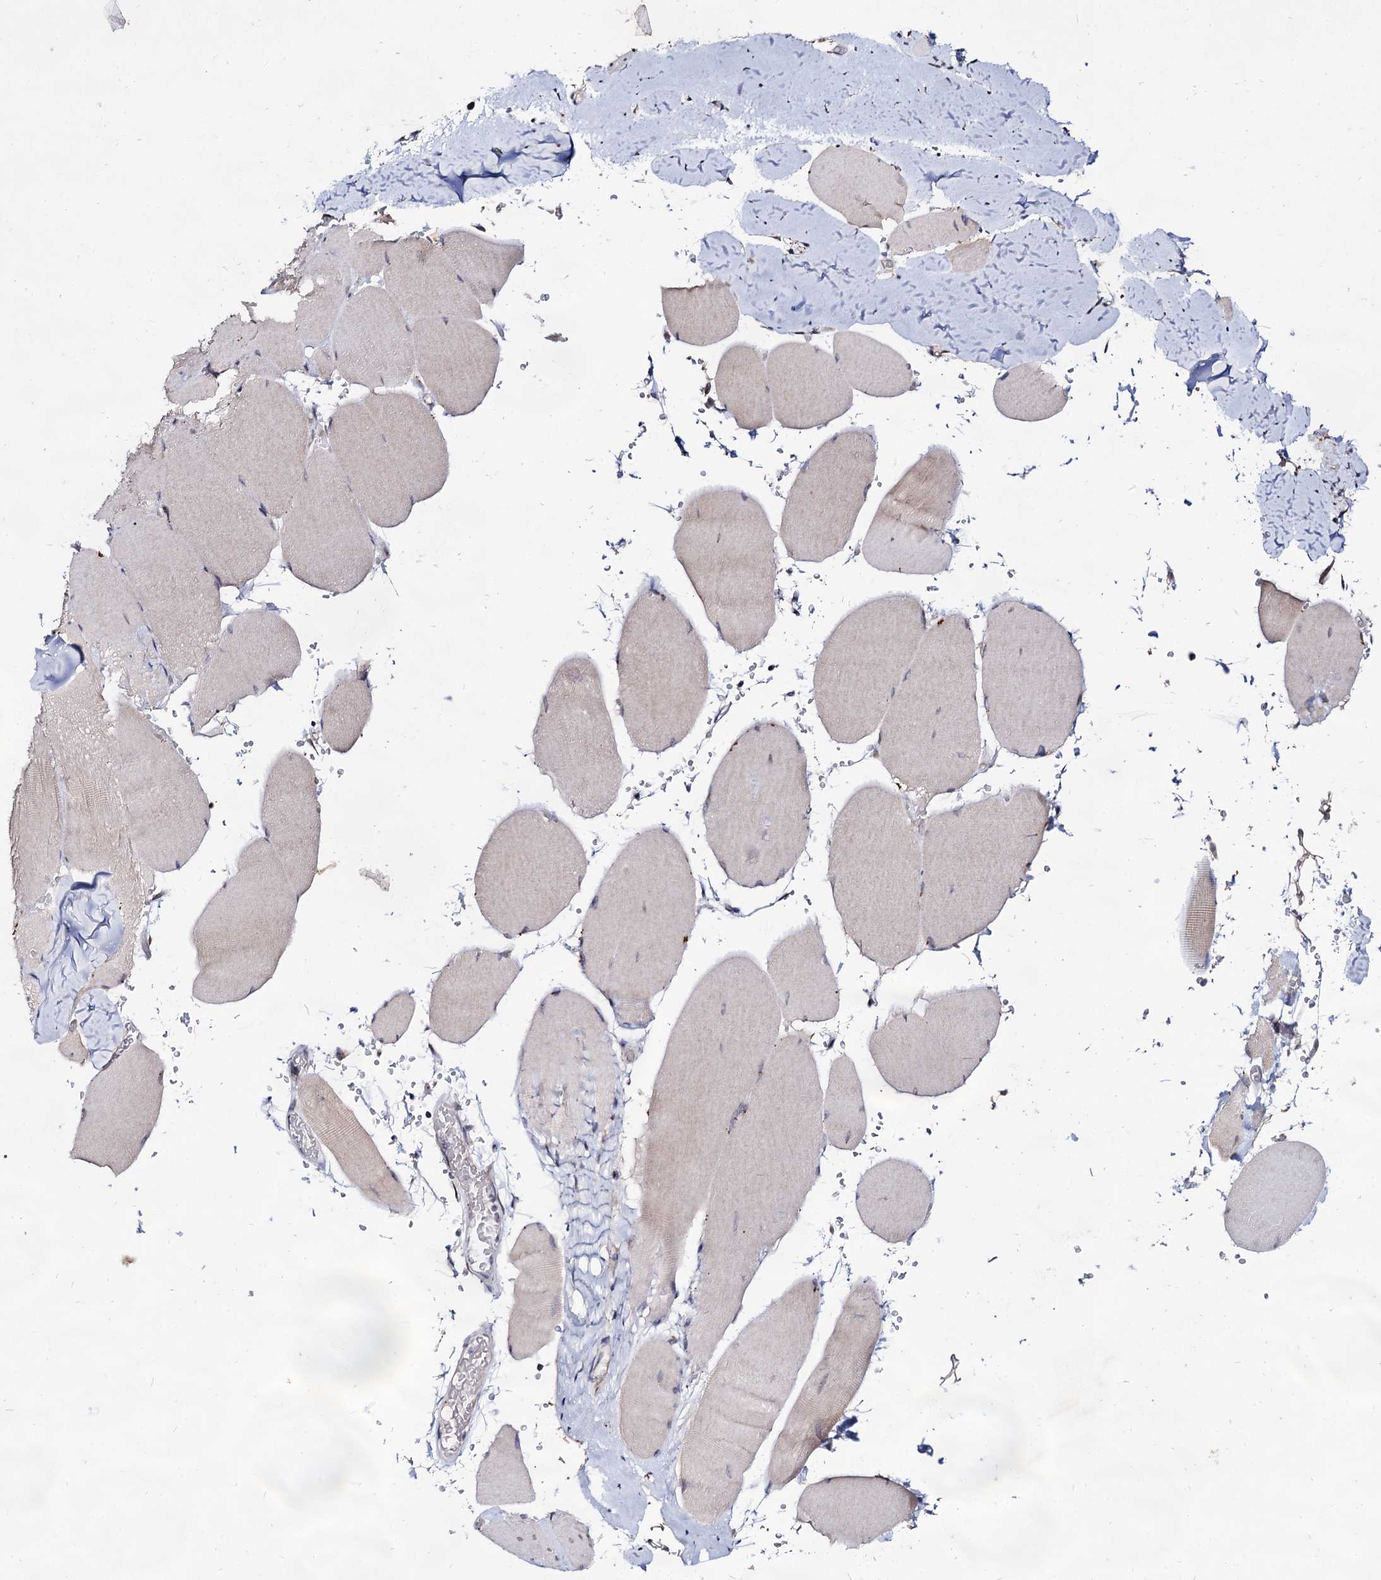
{"staining": {"intensity": "weak", "quantity": "25%-75%", "location": "cytoplasmic/membranous"}, "tissue": "skeletal muscle", "cell_type": "Myocytes", "image_type": "normal", "snomed": [{"axis": "morphology", "description": "Normal tissue, NOS"}, {"axis": "topography", "description": "Skeletal muscle"}, {"axis": "topography", "description": "Head-Neck"}], "caption": "Immunohistochemistry (IHC) of unremarkable human skeletal muscle exhibits low levels of weak cytoplasmic/membranous expression in about 25%-75% of myocytes. (brown staining indicates protein expression, while blue staining denotes nuclei).", "gene": "ARFIP2", "patient": {"sex": "male", "age": 66}}